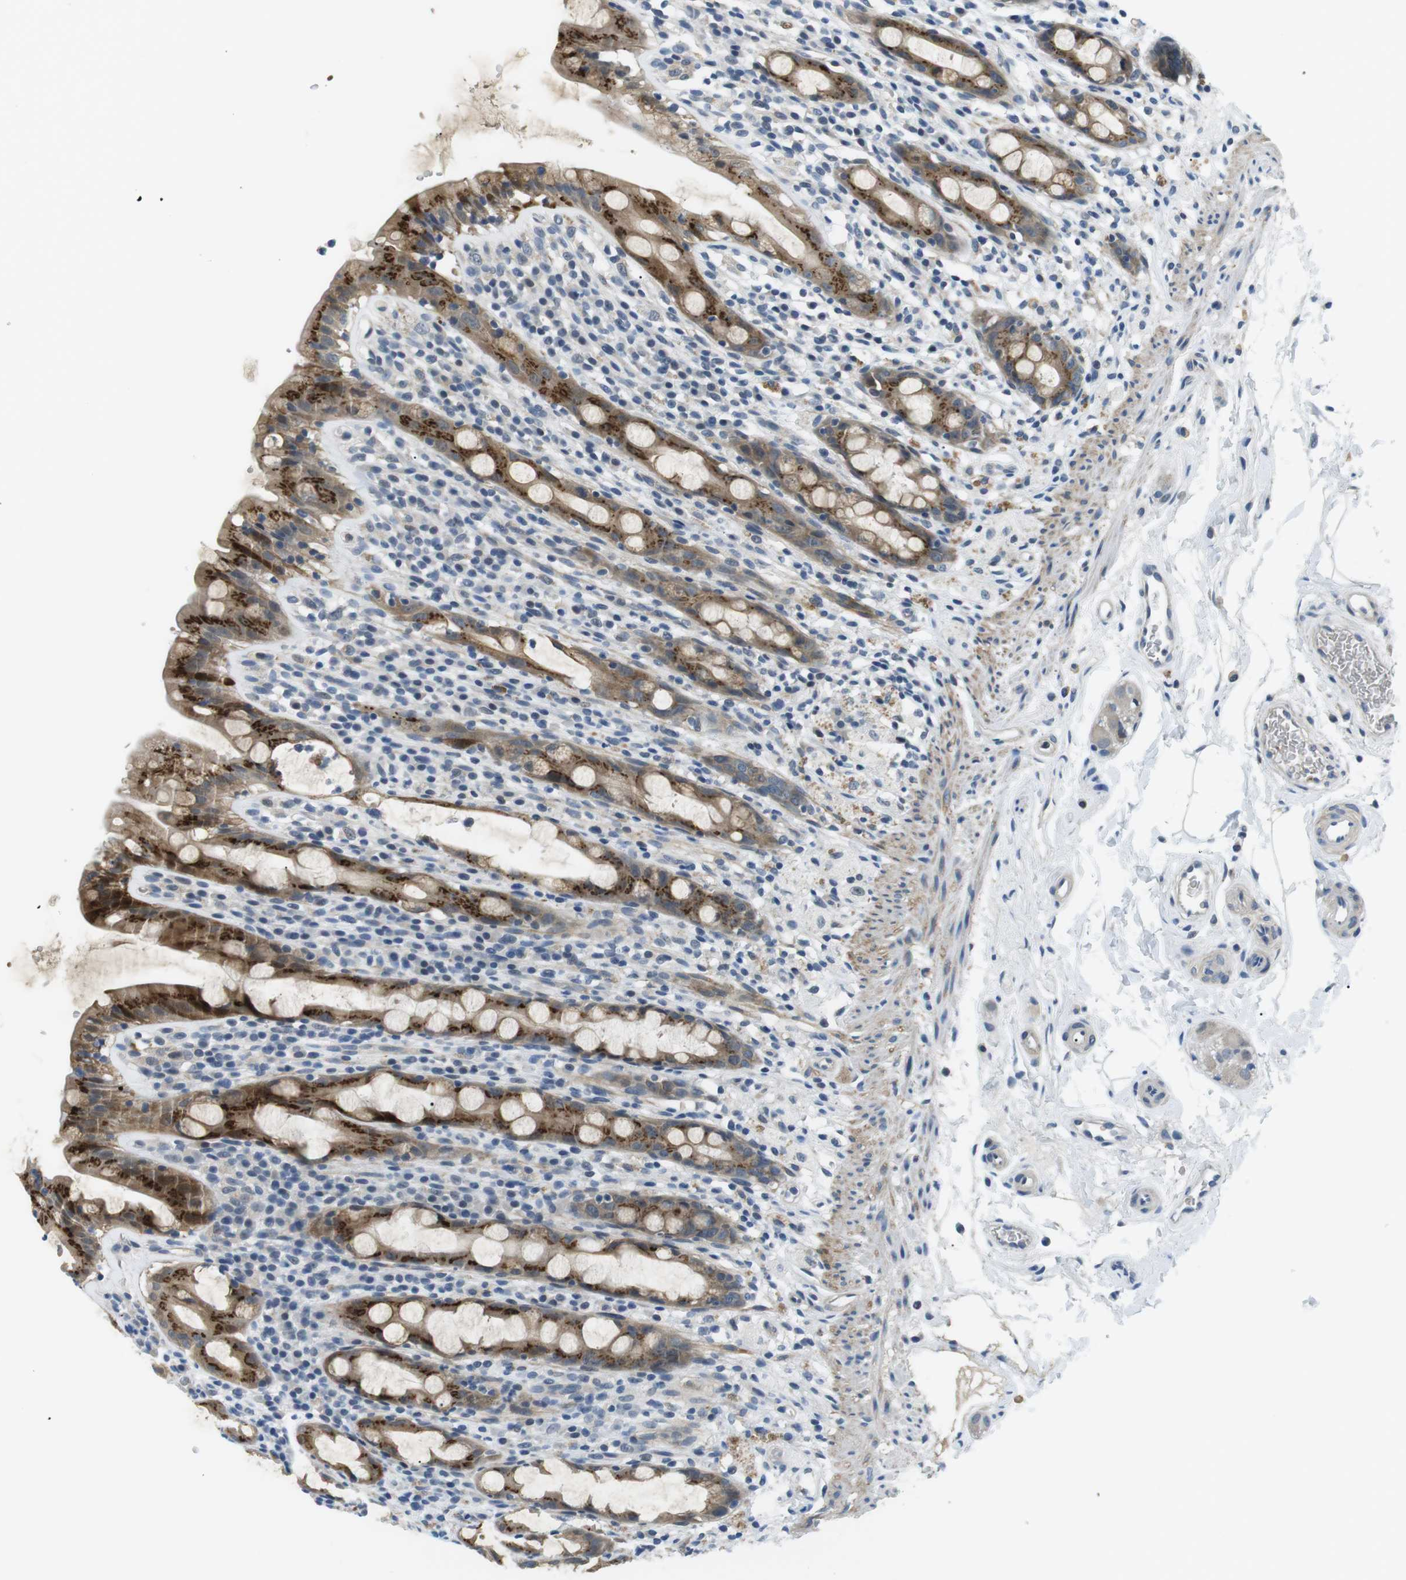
{"staining": {"intensity": "moderate", "quantity": ">75%", "location": "cytoplasmic/membranous"}, "tissue": "rectum", "cell_type": "Glandular cells", "image_type": "normal", "snomed": [{"axis": "morphology", "description": "Normal tissue, NOS"}, {"axis": "topography", "description": "Rectum"}], "caption": "A brown stain highlights moderate cytoplasmic/membranous staining of a protein in glandular cells of normal rectum. (Stains: DAB in brown, nuclei in blue, Microscopy: brightfield microscopy at high magnification).", "gene": "WSCD1", "patient": {"sex": "male", "age": 44}}